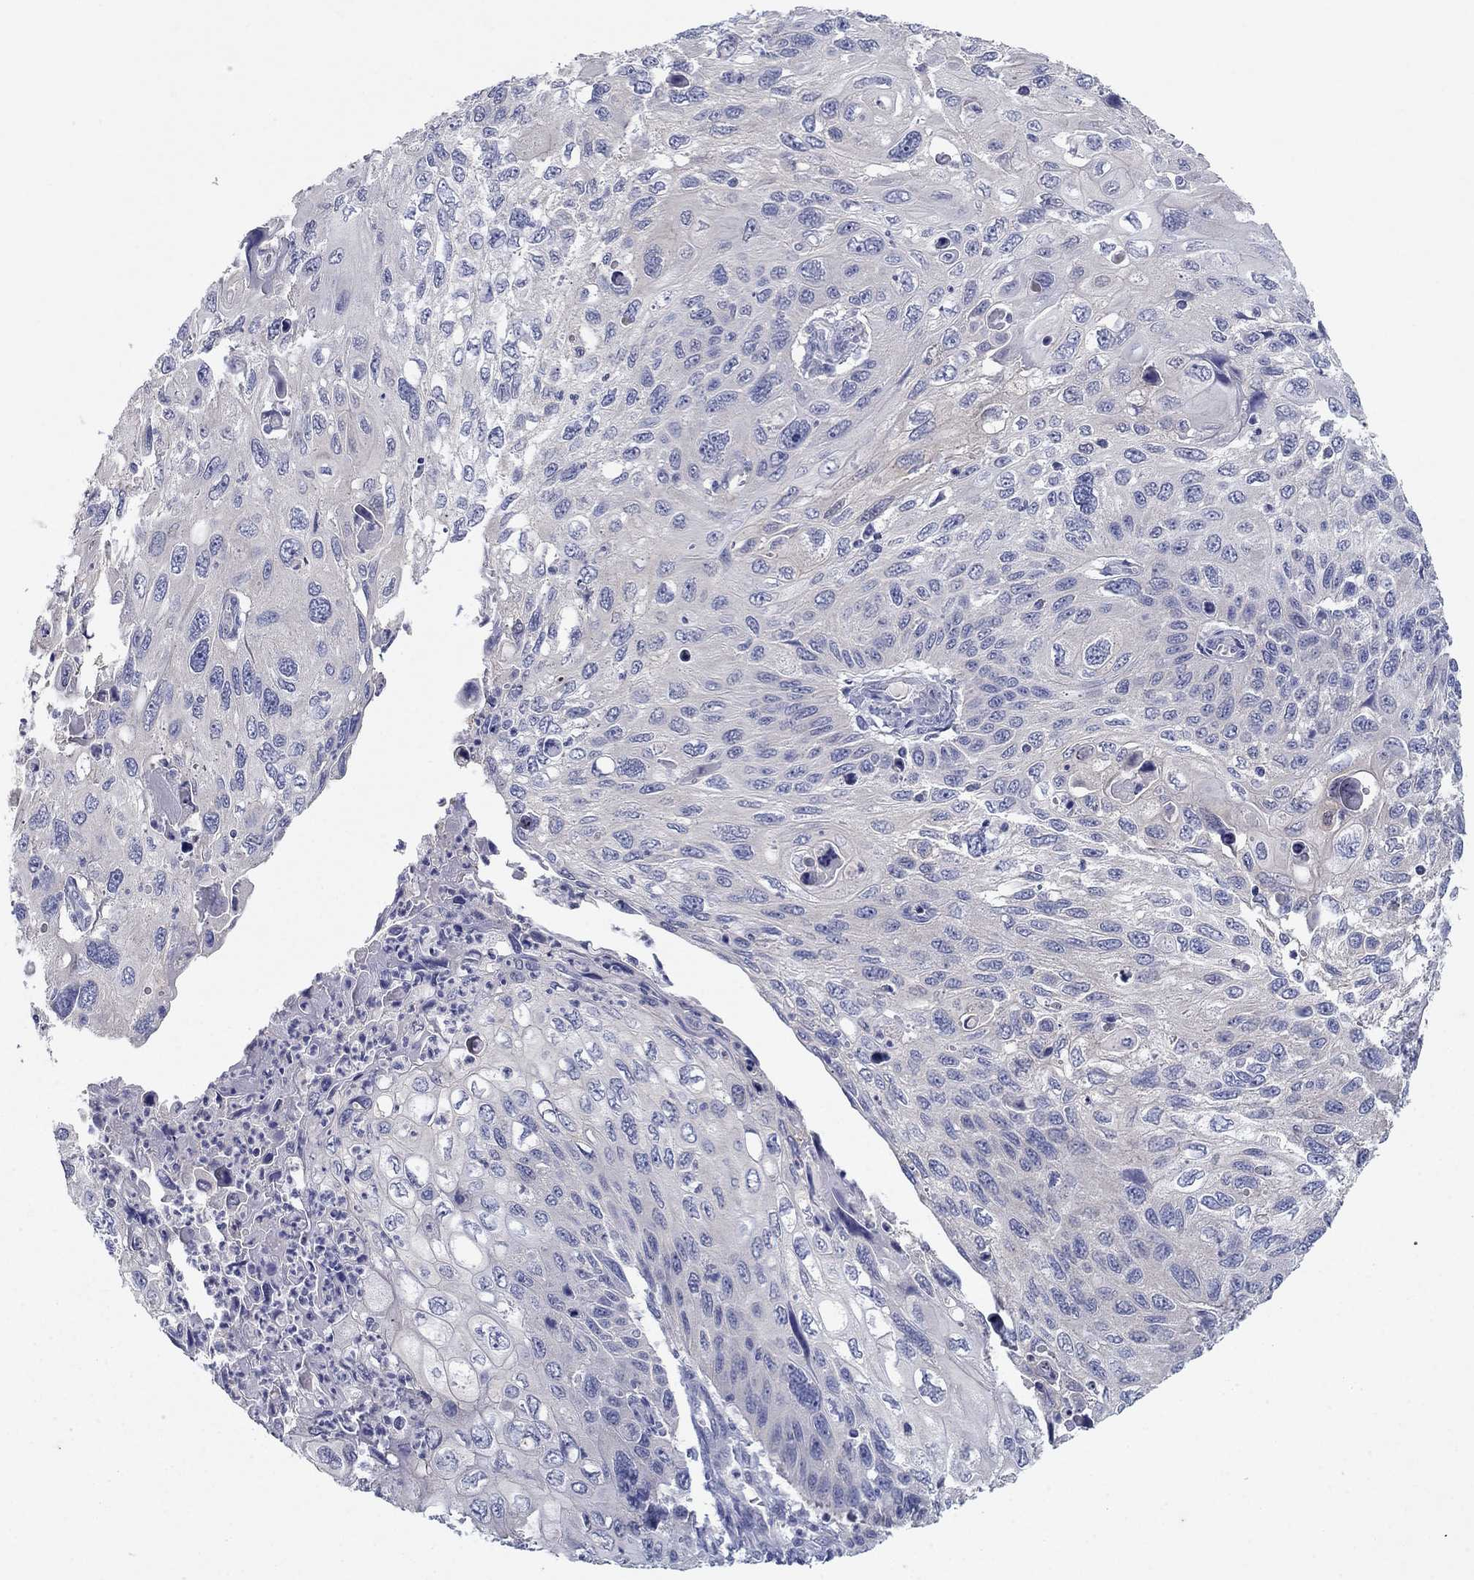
{"staining": {"intensity": "negative", "quantity": "none", "location": "none"}, "tissue": "cervical cancer", "cell_type": "Tumor cells", "image_type": "cancer", "snomed": [{"axis": "morphology", "description": "Squamous cell carcinoma, NOS"}, {"axis": "topography", "description": "Cervix"}], "caption": "This is an IHC histopathology image of human squamous cell carcinoma (cervical). There is no expression in tumor cells.", "gene": "PLS1", "patient": {"sex": "female", "age": 70}}